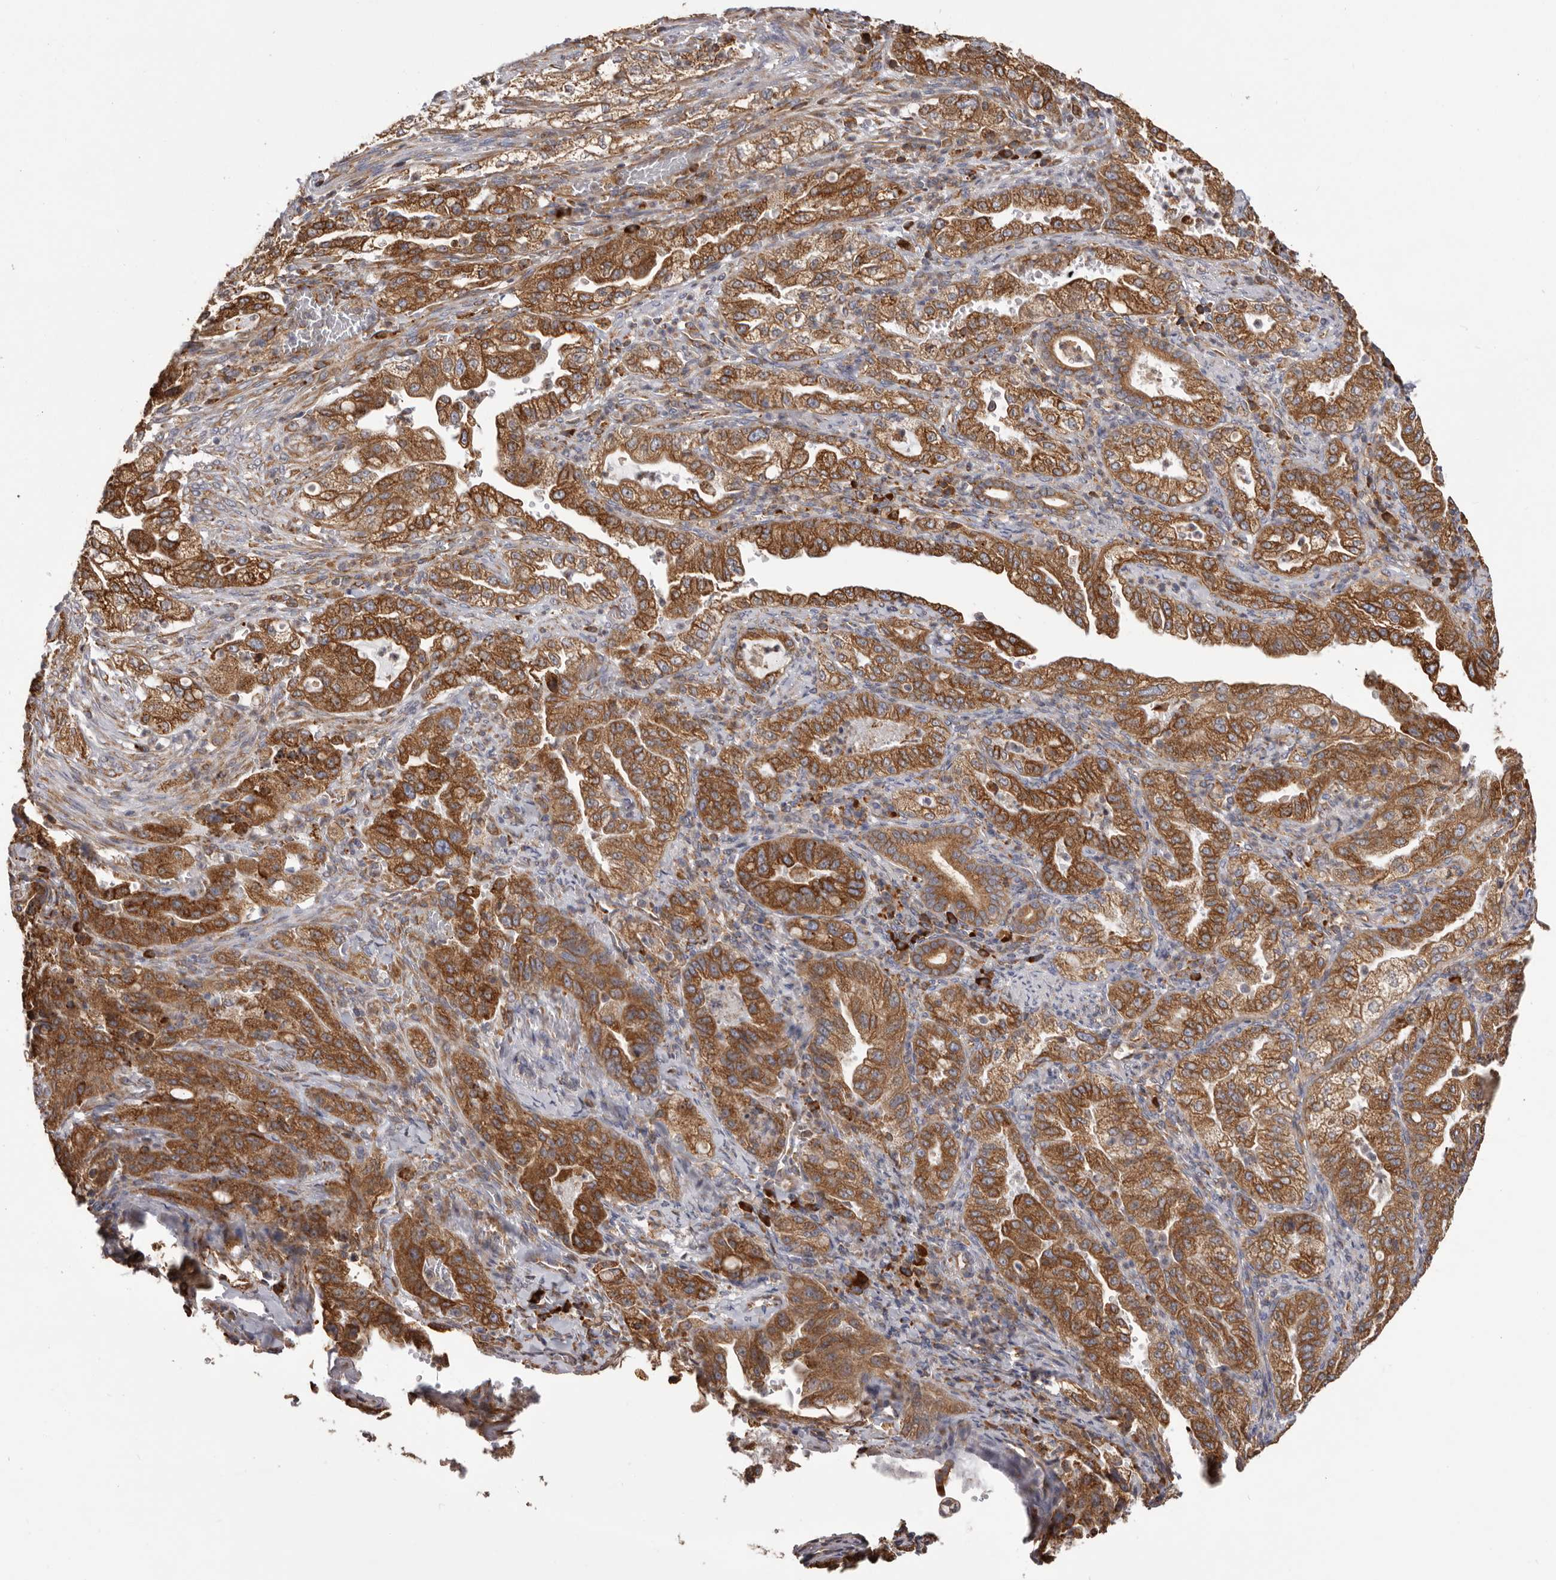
{"staining": {"intensity": "strong", "quantity": ">75%", "location": "cytoplasmic/membranous"}, "tissue": "pancreatic cancer", "cell_type": "Tumor cells", "image_type": "cancer", "snomed": [{"axis": "morphology", "description": "Adenocarcinoma, NOS"}, {"axis": "topography", "description": "Pancreas"}], "caption": "About >75% of tumor cells in human adenocarcinoma (pancreatic) reveal strong cytoplasmic/membranous protein positivity as visualized by brown immunohistochemical staining.", "gene": "QRSL1", "patient": {"sex": "female", "age": 78}}